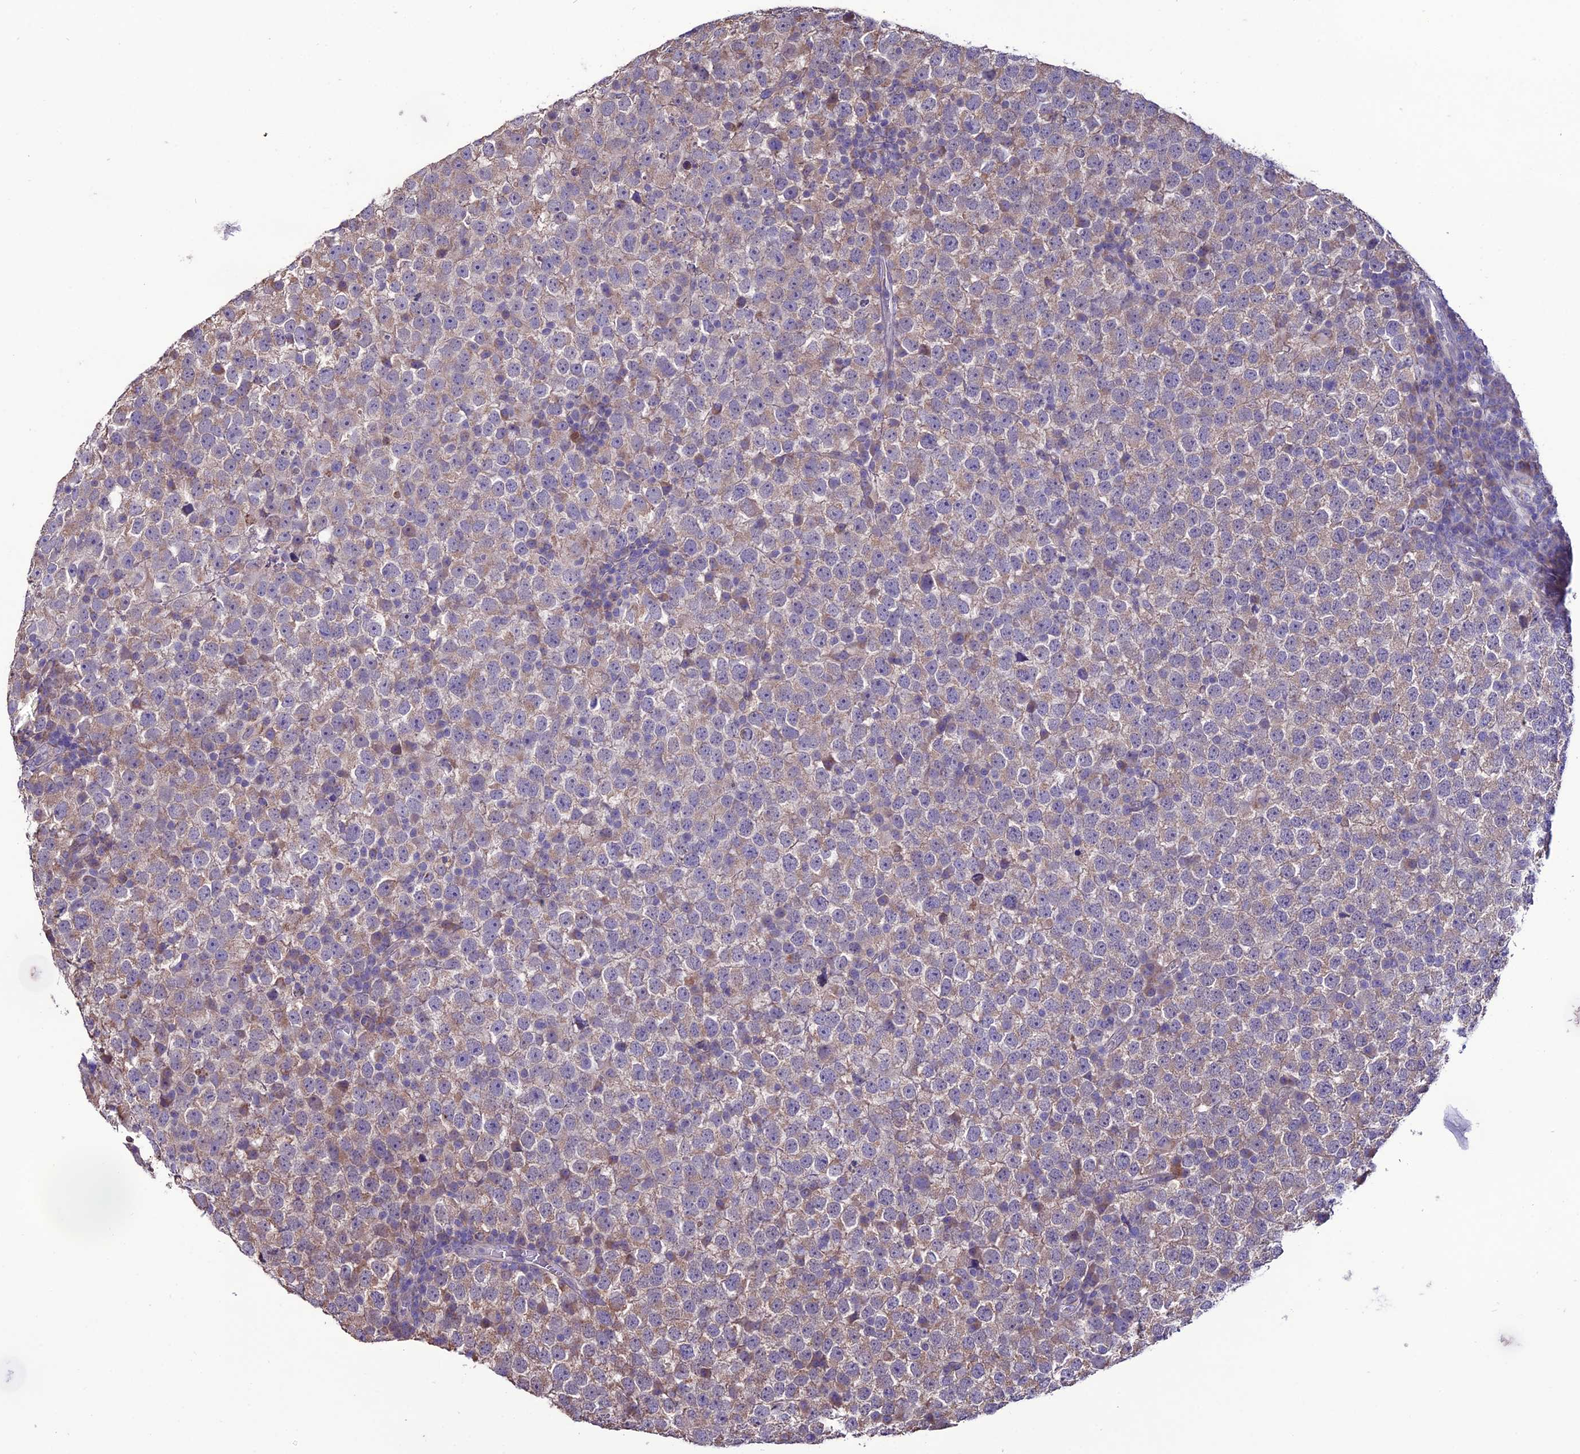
{"staining": {"intensity": "weak", "quantity": "25%-75%", "location": "cytoplasmic/membranous"}, "tissue": "testis cancer", "cell_type": "Tumor cells", "image_type": "cancer", "snomed": [{"axis": "morphology", "description": "Seminoma, NOS"}, {"axis": "topography", "description": "Testis"}], "caption": "Testis cancer stained with DAB IHC shows low levels of weak cytoplasmic/membranous positivity in approximately 25%-75% of tumor cells.", "gene": "HOGA1", "patient": {"sex": "male", "age": 65}}